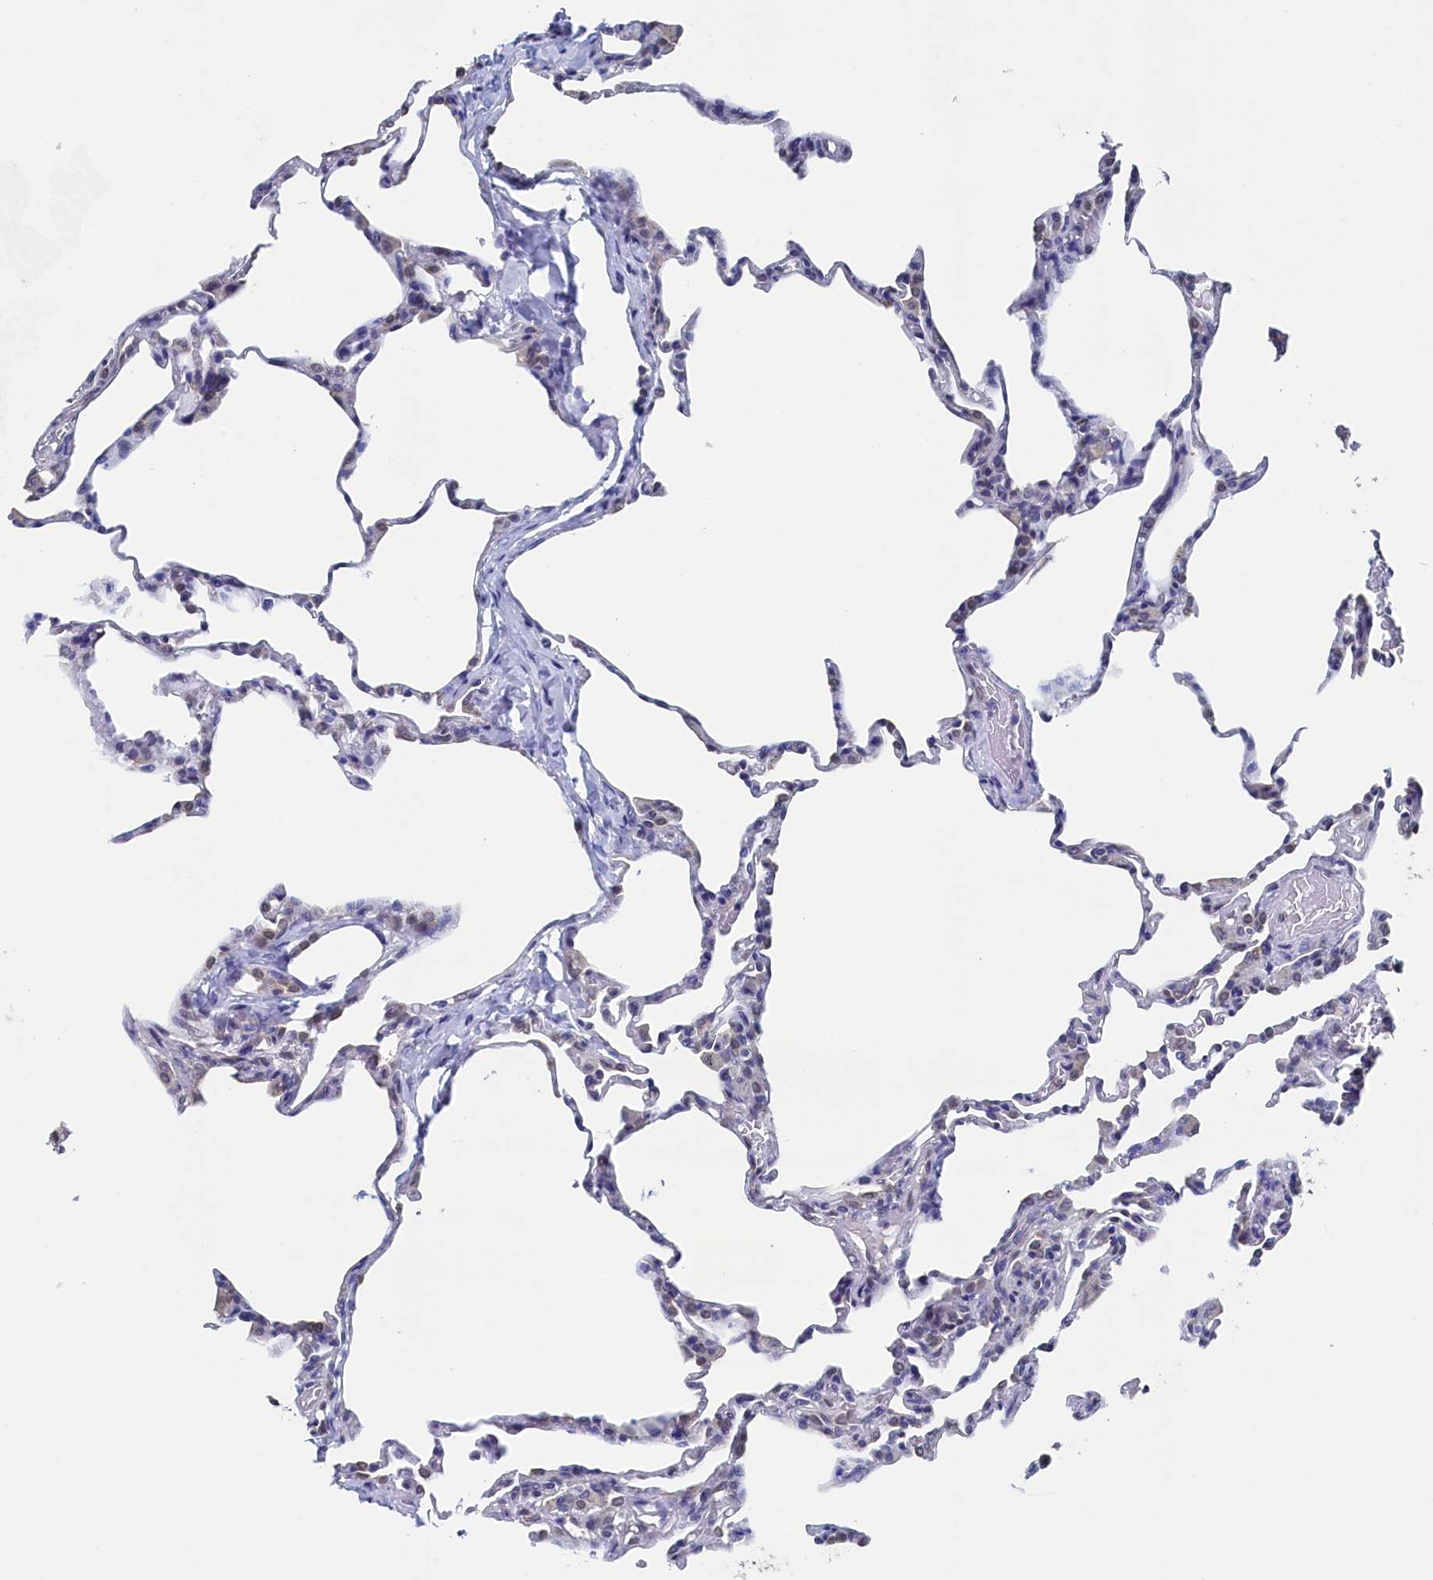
{"staining": {"intensity": "negative", "quantity": "none", "location": "none"}, "tissue": "lung", "cell_type": "Alveolar cells", "image_type": "normal", "snomed": [{"axis": "morphology", "description": "Normal tissue, NOS"}, {"axis": "topography", "description": "Lung"}], "caption": "Alveolar cells show no significant expression in benign lung.", "gene": "C11orf54", "patient": {"sex": "male", "age": 20}}